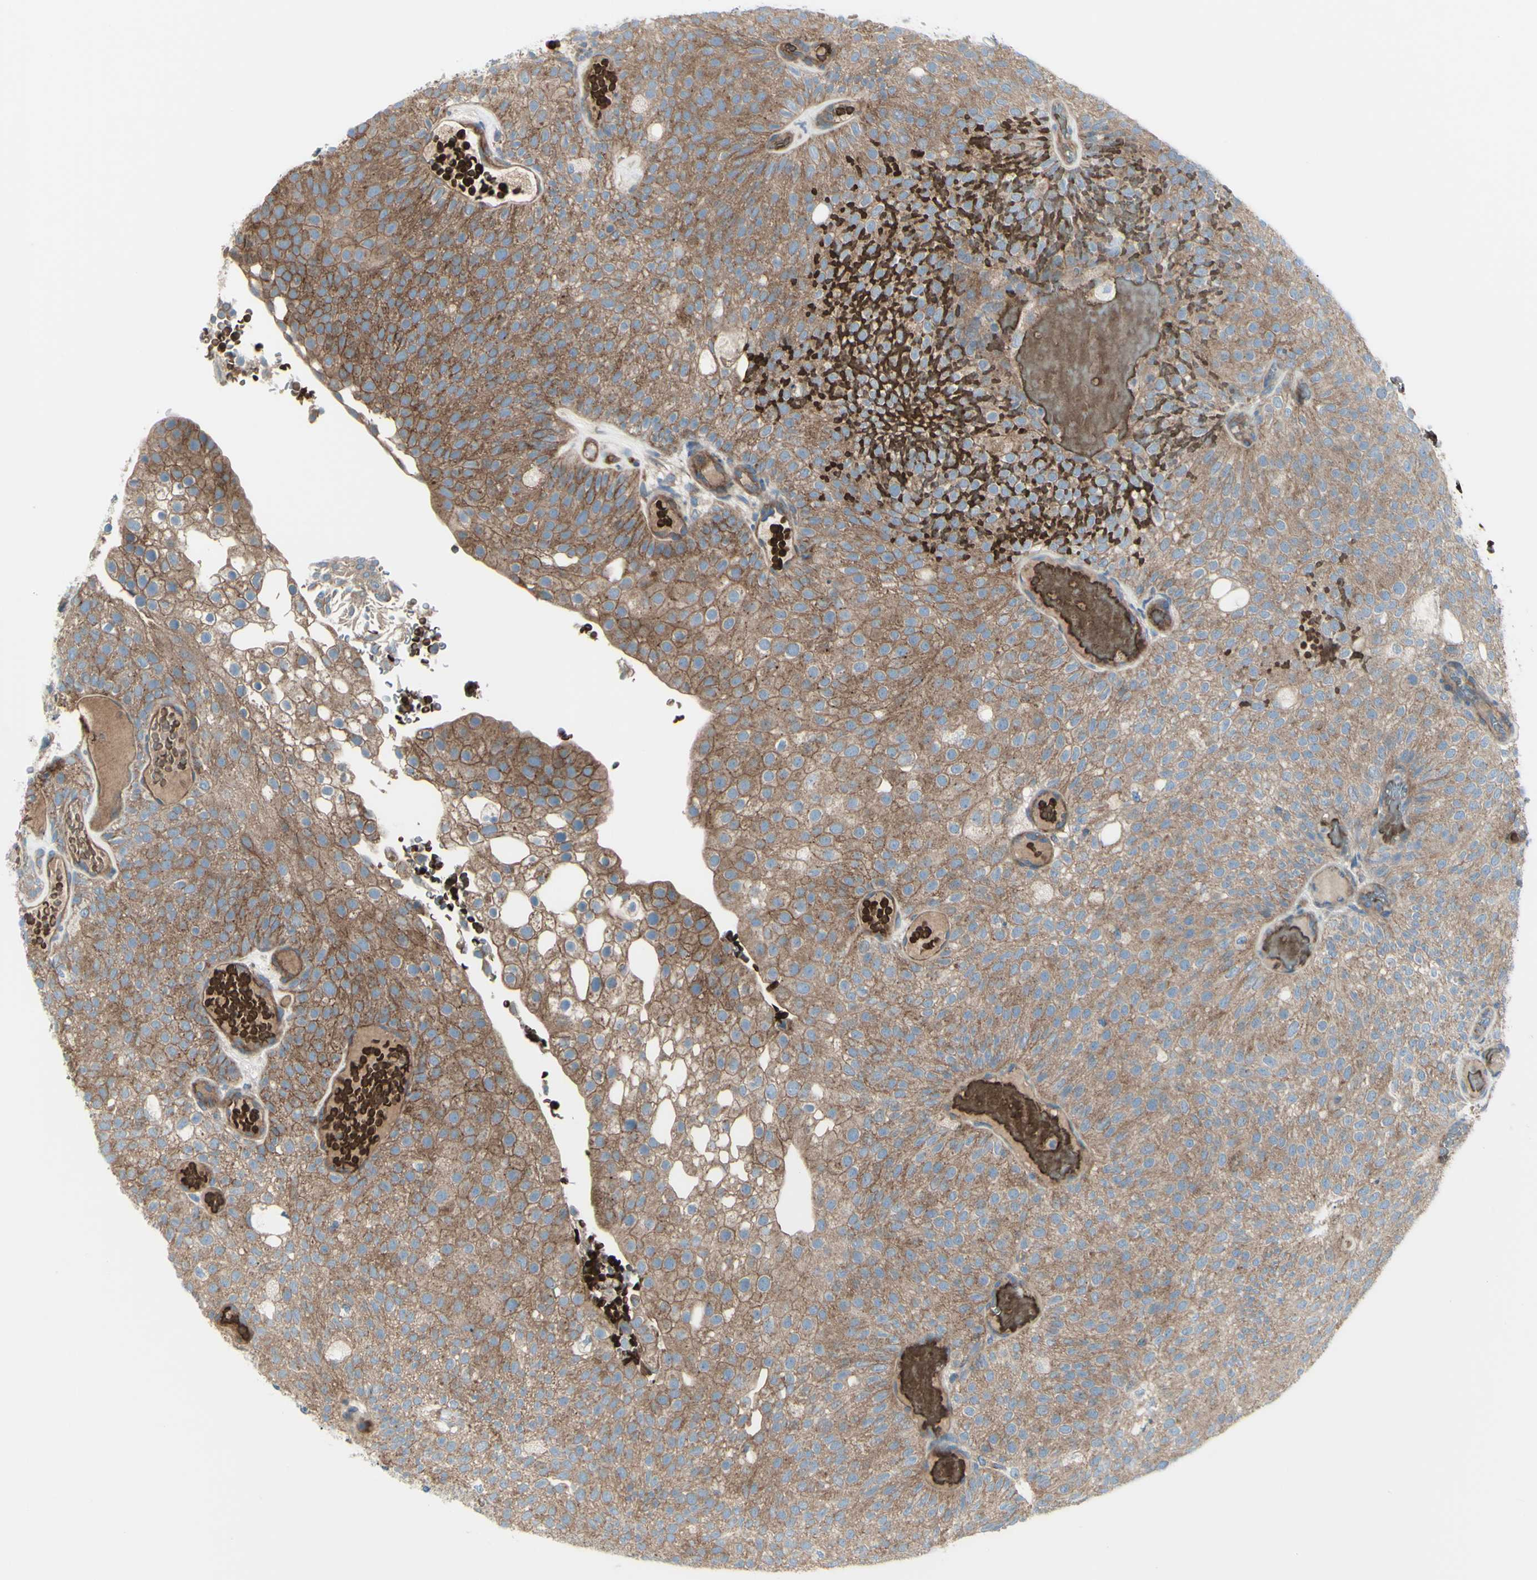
{"staining": {"intensity": "moderate", "quantity": ">75%", "location": "cytoplasmic/membranous"}, "tissue": "urothelial cancer", "cell_type": "Tumor cells", "image_type": "cancer", "snomed": [{"axis": "morphology", "description": "Urothelial carcinoma, Low grade"}, {"axis": "topography", "description": "Urinary bladder"}], "caption": "Brown immunohistochemical staining in urothelial cancer reveals moderate cytoplasmic/membranous expression in about >75% of tumor cells. (DAB IHC, brown staining for protein, blue staining for nuclei).", "gene": "PCDHGA2", "patient": {"sex": "male", "age": 78}}